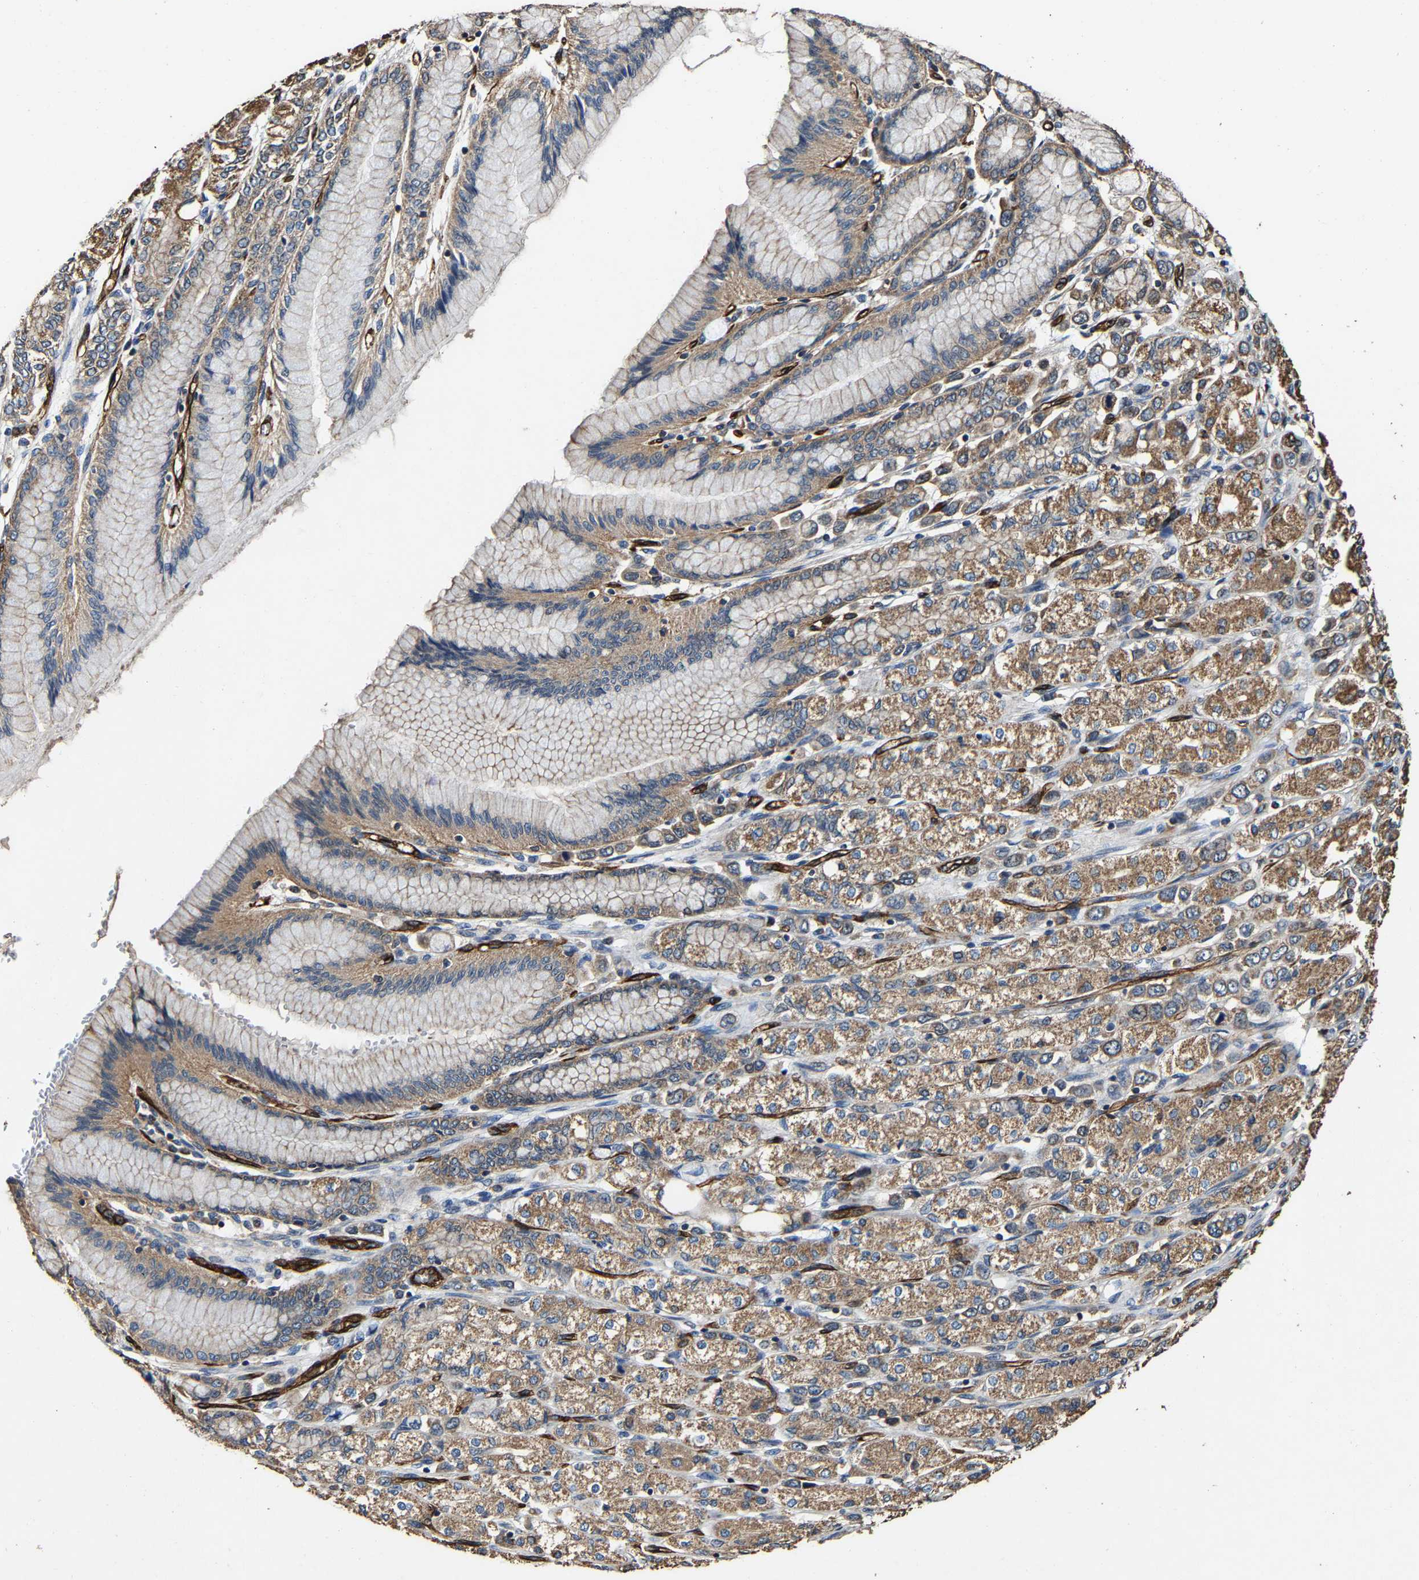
{"staining": {"intensity": "moderate", "quantity": ">75%", "location": "cytoplasmic/membranous"}, "tissue": "stomach cancer", "cell_type": "Tumor cells", "image_type": "cancer", "snomed": [{"axis": "morphology", "description": "Adenocarcinoma, NOS"}, {"axis": "topography", "description": "Stomach"}], "caption": "Protein staining of adenocarcinoma (stomach) tissue reveals moderate cytoplasmic/membranous expression in approximately >75% of tumor cells.", "gene": "GFRA3", "patient": {"sex": "female", "age": 65}}